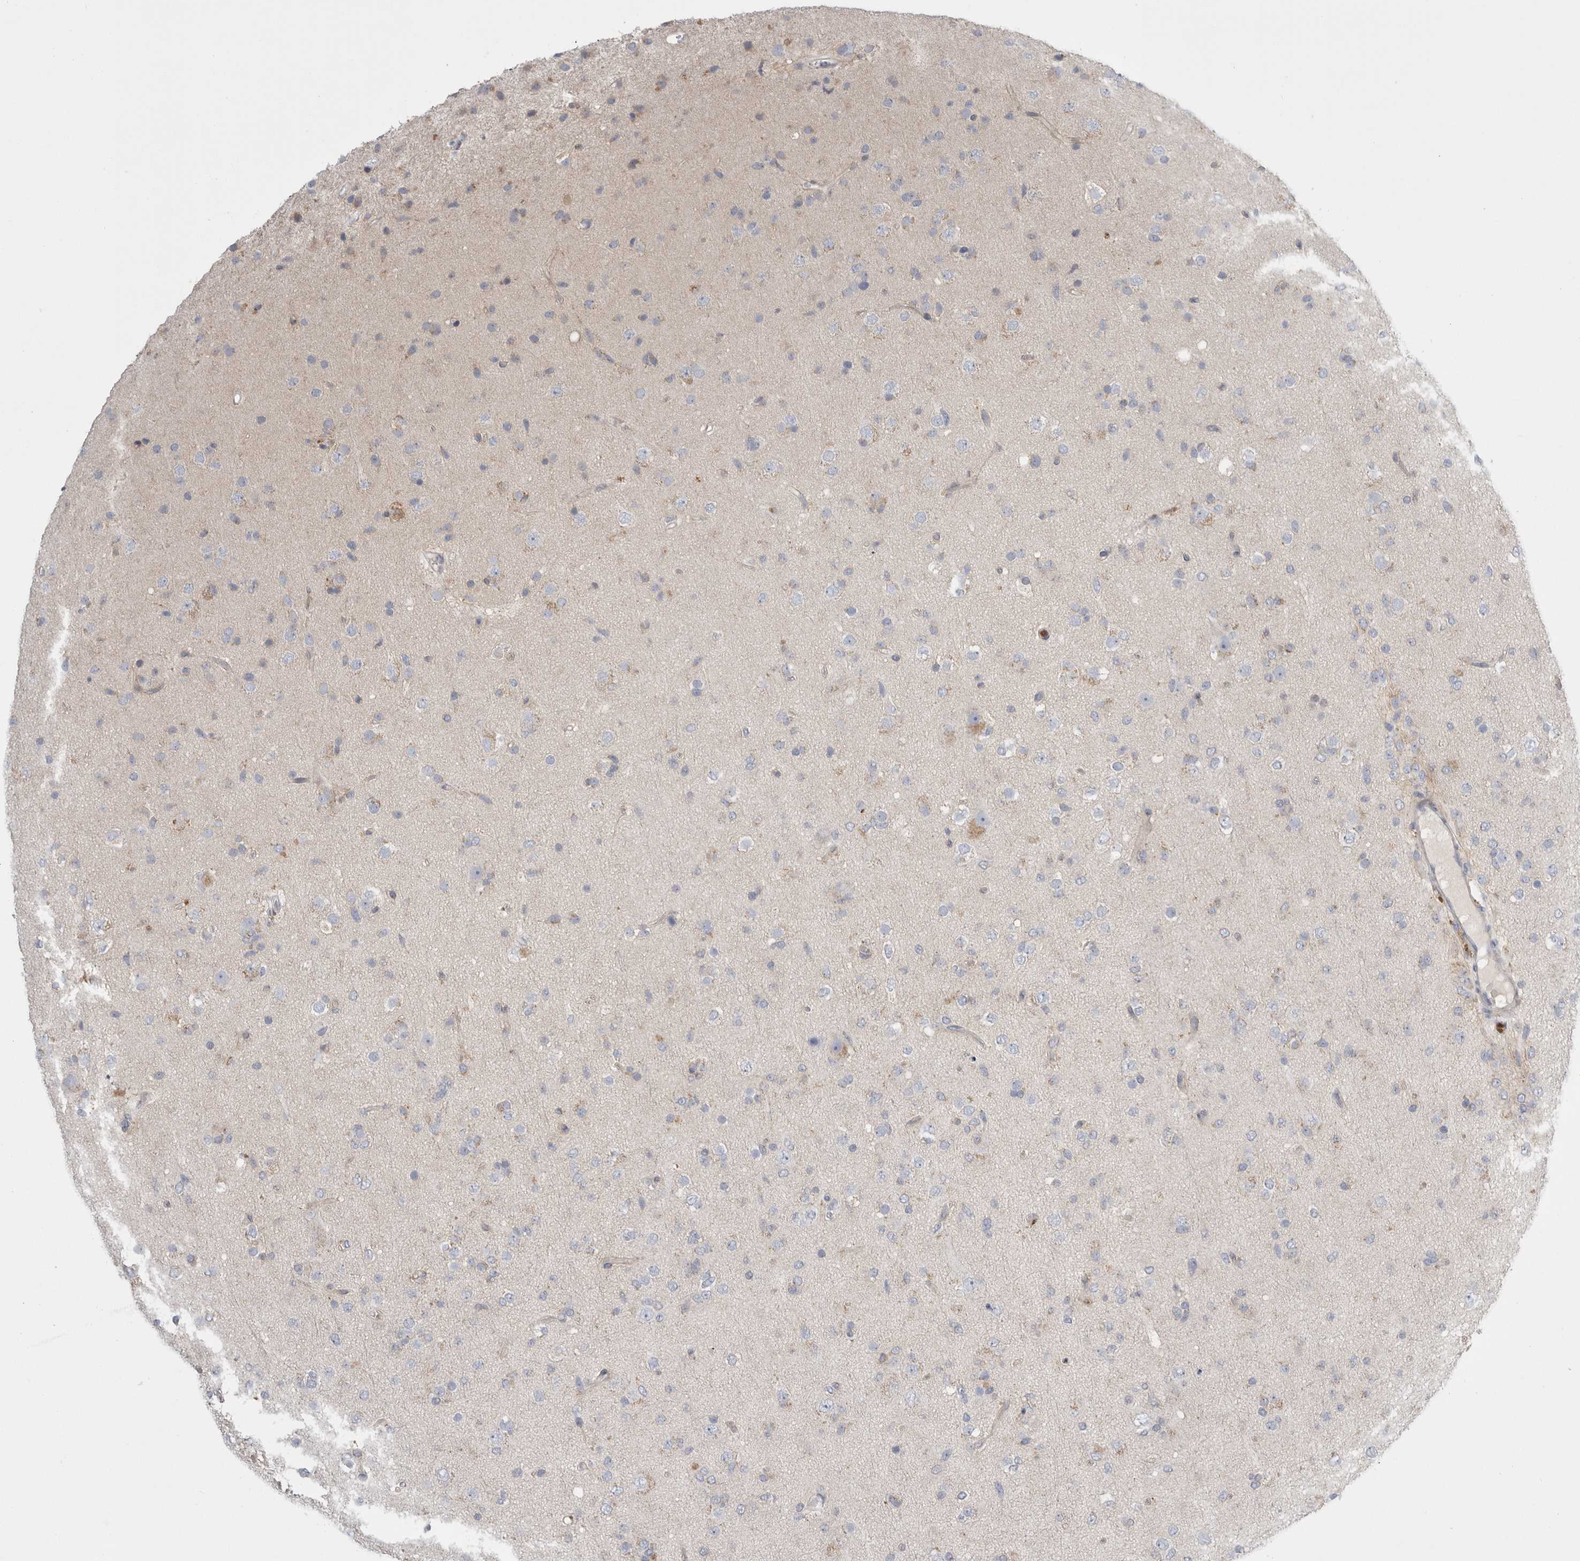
{"staining": {"intensity": "negative", "quantity": "none", "location": "none"}, "tissue": "glioma", "cell_type": "Tumor cells", "image_type": "cancer", "snomed": [{"axis": "morphology", "description": "Glioma, malignant, Low grade"}, {"axis": "topography", "description": "Brain"}], "caption": "A micrograph of glioma stained for a protein demonstrates no brown staining in tumor cells. (Brightfield microscopy of DAB immunohistochemistry at high magnification).", "gene": "CCDC126", "patient": {"sex": "male", "age": 65}}